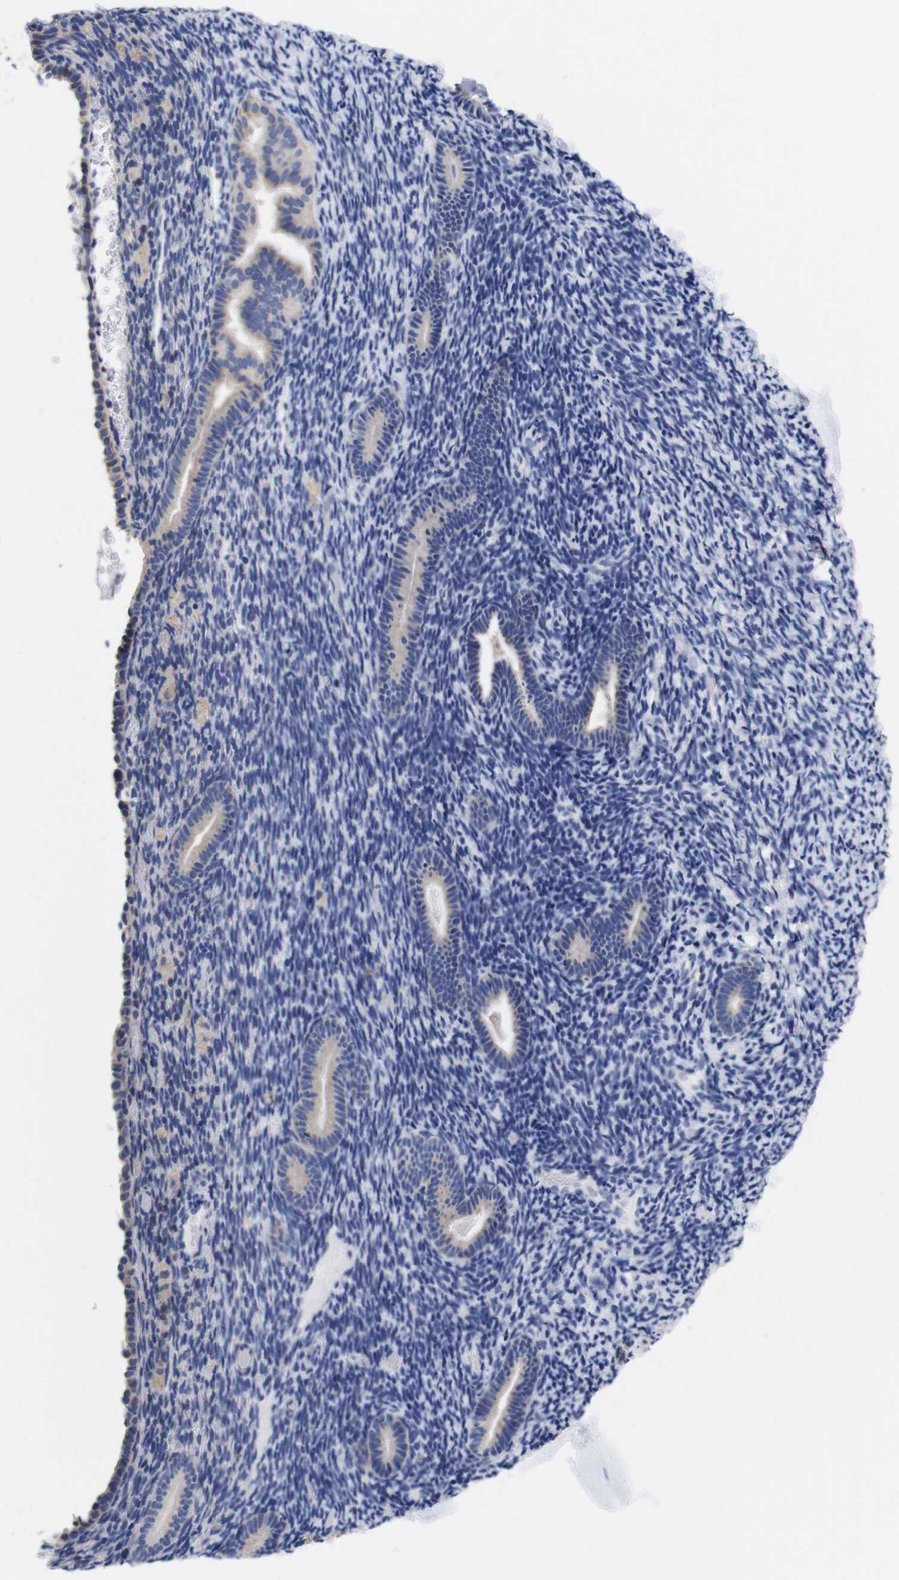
{"staining": {"intensity": "negative", "quantity": "none", "location": "none"}, "tissue": "endometrium", "cell_type": "Cells in endometrial stroma", "image_type": "normal", "snomed": [{"axis": "morphology", "description": "Normal tissue, NOS"}, {"axis": "topography", "description": "Endometrium"}], "caption": "This is a micrograph of IHC staining of unremarkable endometrium, which shows no positivity in cells in endometrial stroma. (DAB immunohistochemistry with hematoxylin counter stain).", "gene": "OPN3", "patient": {"sex": "female", "age": 51}}